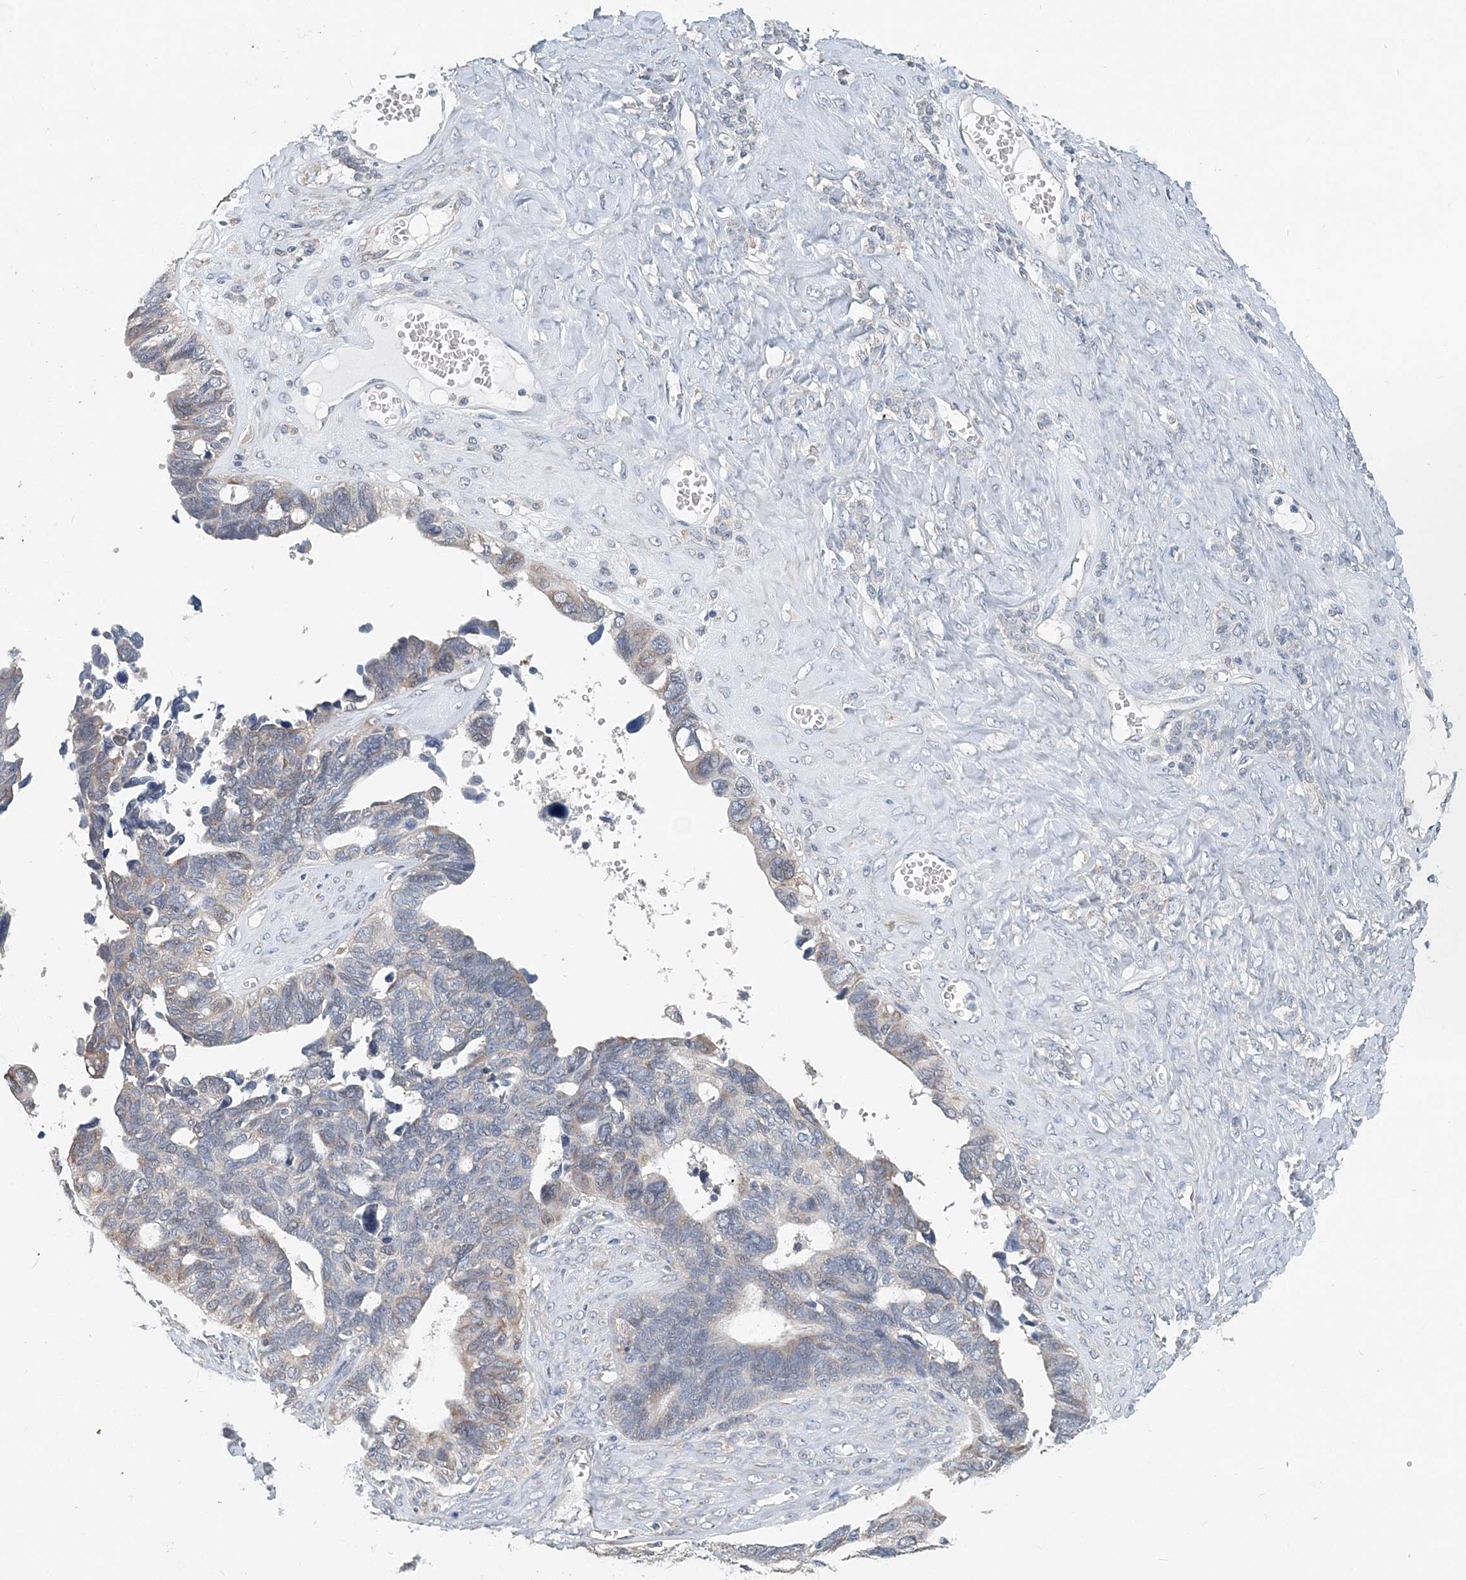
{"staining": {"intensity": "weak", "quantity": "<25%", "location": "cytoplasmic/membranous"}, "tissue": "ovarian cancer", "cell_type": "Tumor cells", "image_type": "cancer", "snomed": [{"axis": "morphology", "description": "Cystadenocarcinoma, serous, NOS"}, {"axis": "topography", "description": "Ovary"}], "caption": "The image demonstrates no significant staining in tumor cells of ovarian cancer (serous cystadenocarcinoma). (DAB (3,3'-diaminobenzidine) IHC visualized using brightfield microscopy, high magnification).", "gene": "EEF1A2", "patient": {"sex": "female", "age": 79}}